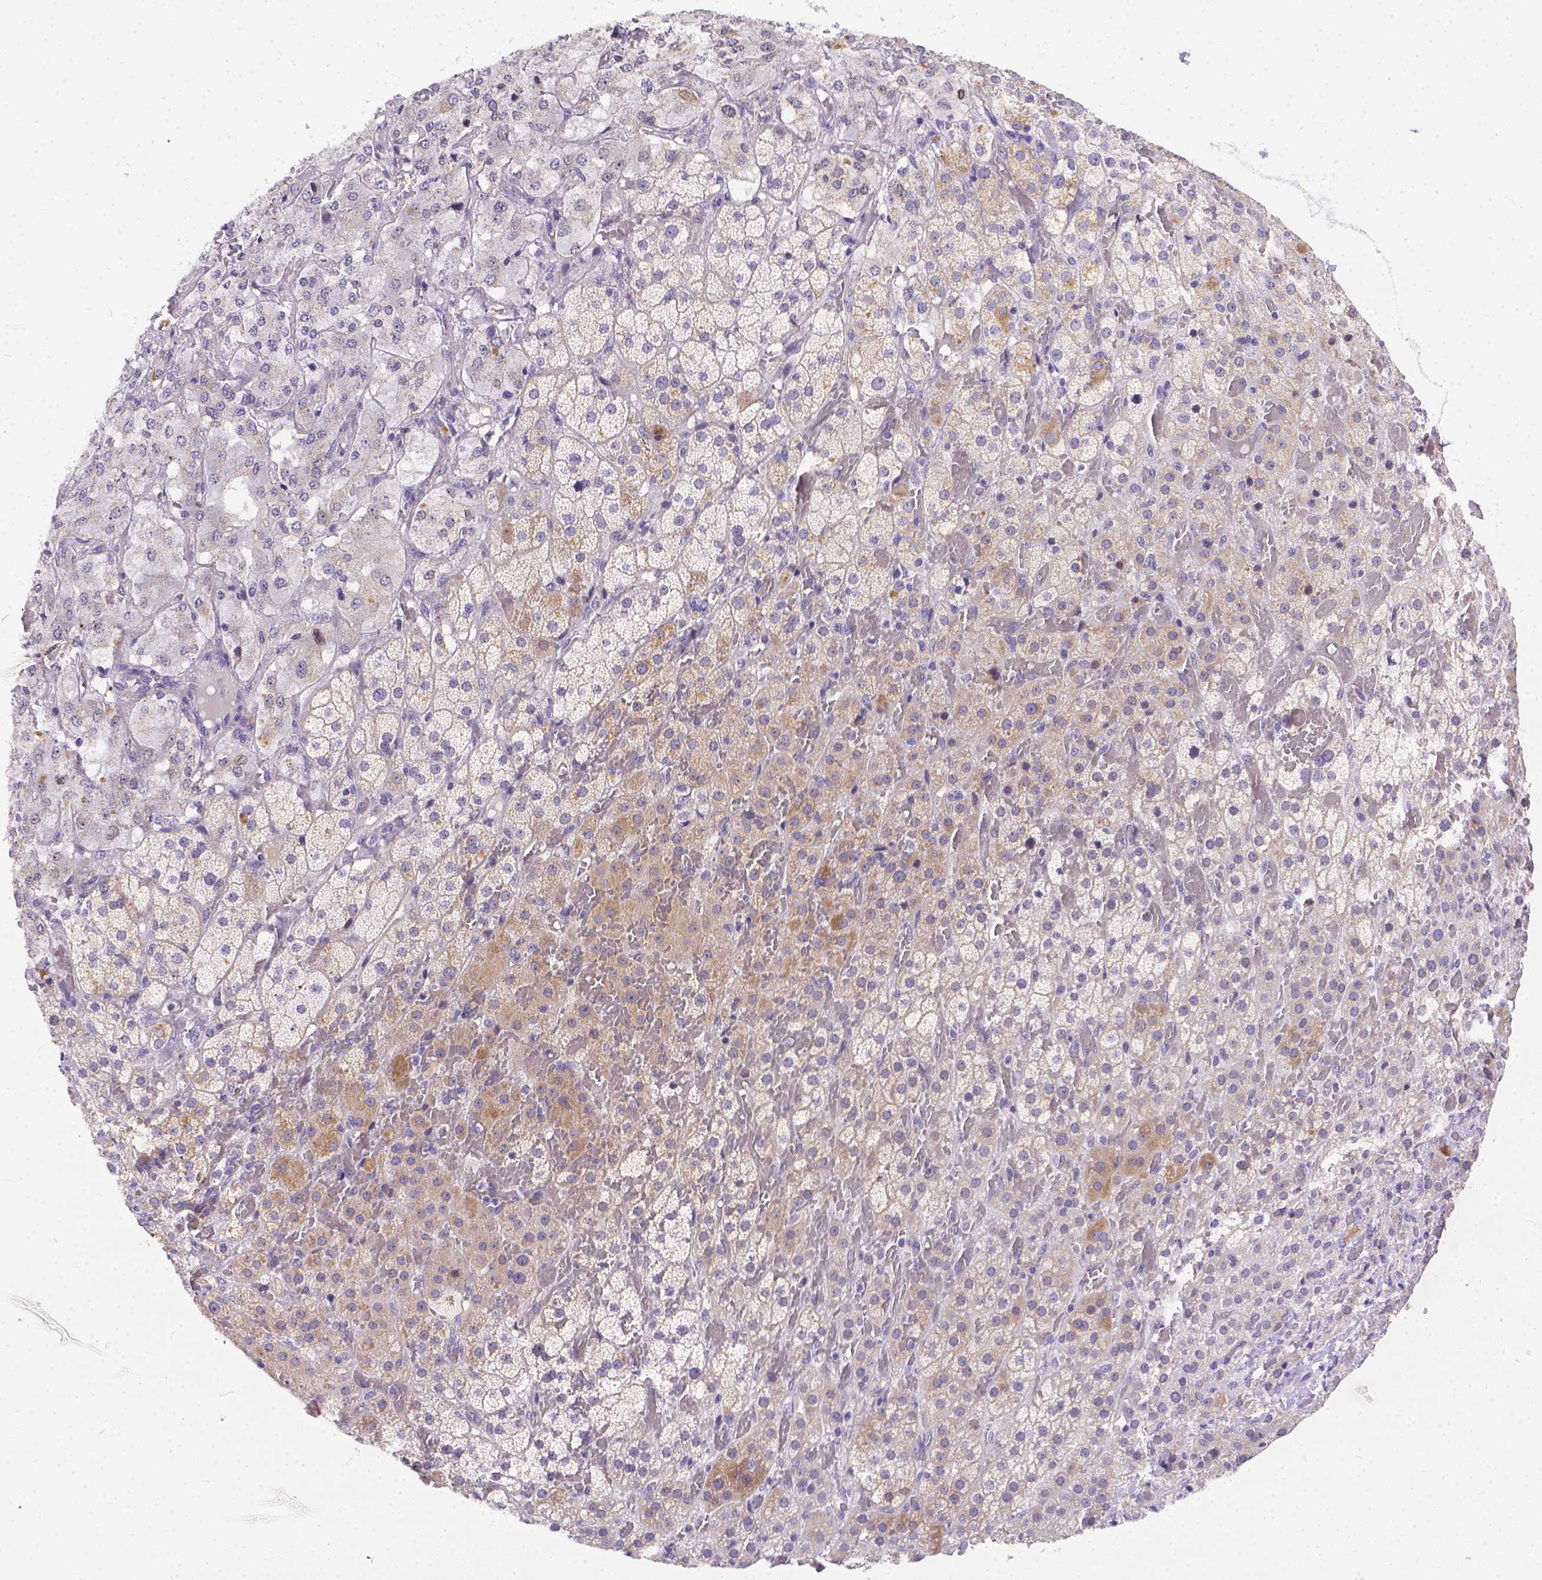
{"staining": {"intensity": "weak", "quantity": "<25%", "location": "cytoplasmic/membranous"}, "tissue": "adrenal gland", "cell_type": "Glandular cells", "image_type": "normal", "snomed": [{"axis": "morphology", "description": "Normal tissue, NOS"}, {"axis": "topography", "description": "Adrenal gland"}], "caption": "A high-resolution micrograph shows immunohistochemistry staining of unremarkable adrenal gland, which exhibits no significant expression in glandular cells.", "gene": "DLEC1", "patient": {"sex": "male", "age": 57}}